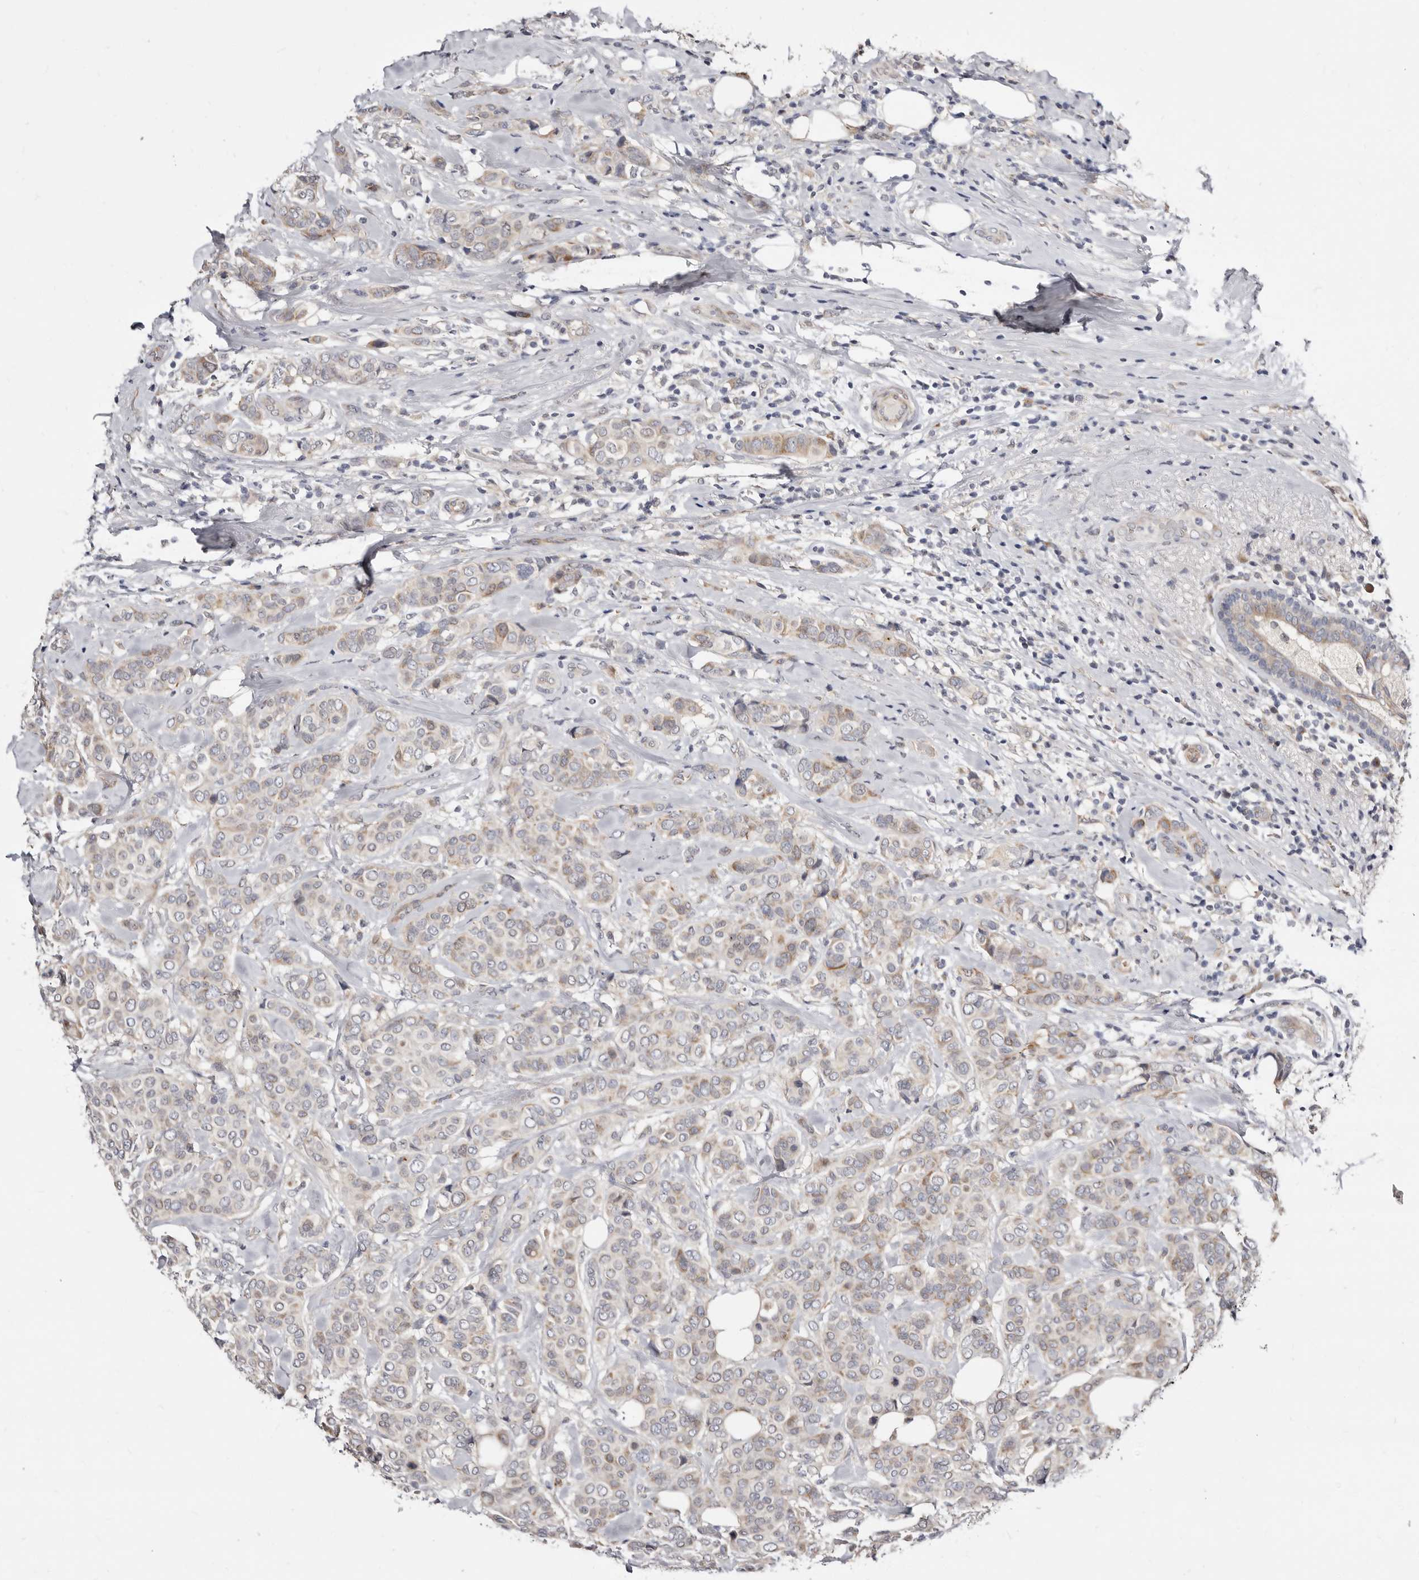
{"staining": {"intensity": "weak", "quantity": "25%-75%", "location": "cytoplasmic/membranous"}, "tissue": "breast cancer", "cell_type": "Tumor cells", "image_type": "cancer", "snomed": [{"axis": "morphology", "description": "Lobular carcinoma"}, {"axis": "topography", "description": "Breast"}], "caption": "Lobular carcinoma (breast) tissue exhibits weak cytoplasmic/membranous positivity in approximately 25%-75% of tumor cells (DAB IHC with brightfield microscopy, high magnification).", "gene": "KLHL4", "patient": {"sex": "female", "age": 51}}